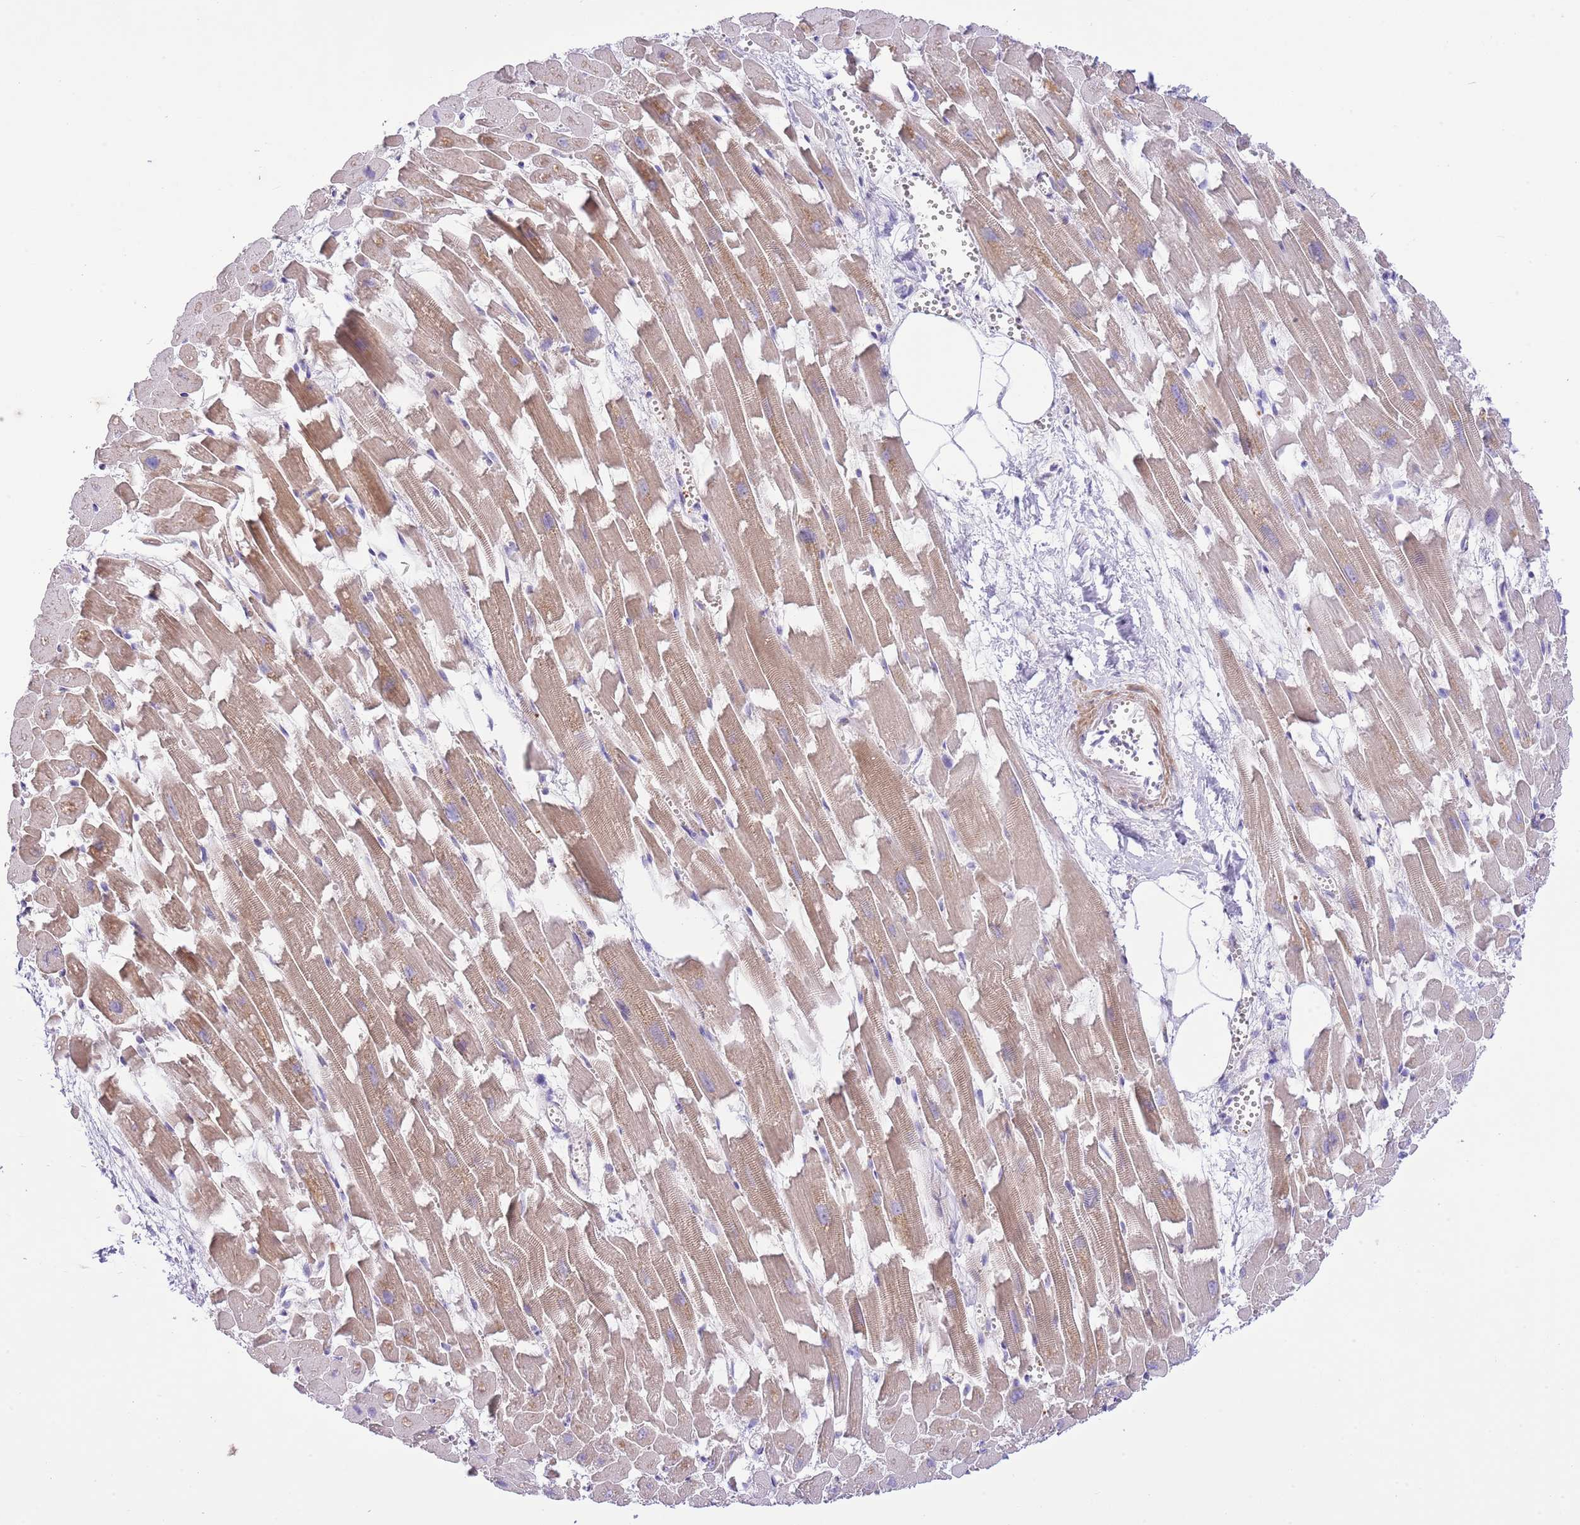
{"staining": {"intensity": "moderate", "quantity": "25%-75%", "location": "cytoplasmic/membranous"}, "tissue": "heart muscle", "cell_type": "Cardiomyocytes", "image_type": "normal", "snomed": [{"axis": "morphology", "description": "Normal tissue, NOS"}, {"axis": "topography", "description": "Heart"}], "caption": "Immunohistochemistry image of benign heart muscle: human heart muscle stained using immunohistochemistry exhibits medium levels of moderate protein expression localized specifically in the cytoplasmic/membranous of cardiomyocytes, appearing as a cytoplasmic/membranous brown color.", "gene": "GALK2", "patient": {"sex": "female", "age": 64}}